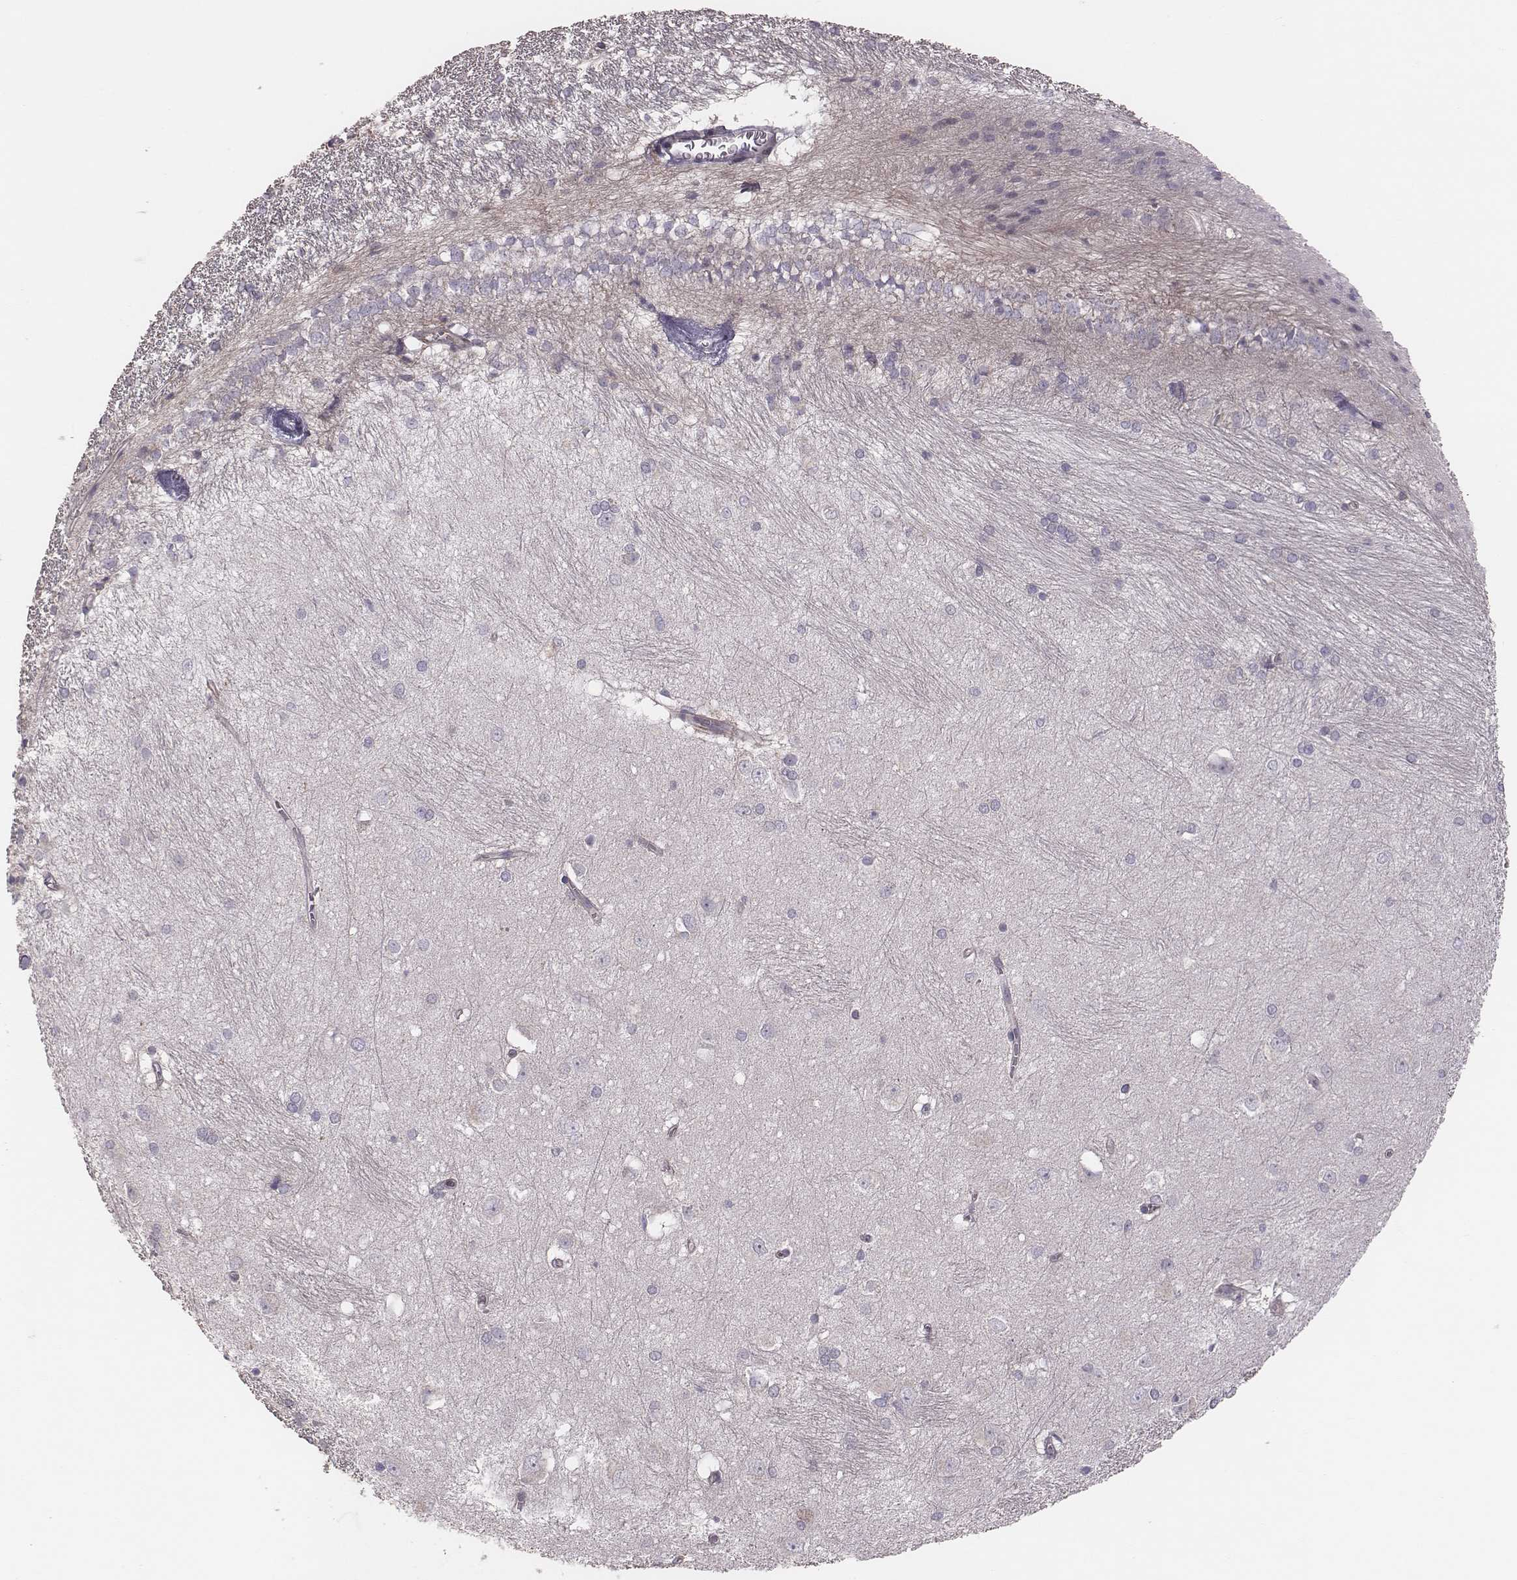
{"staining": {"intensity": "negative", "quantity": "none", "location": "none"}, "tissue": "hippocampus", "cell_type": "Glial cells", "image_type": "normal", "snomed": [{"axis": "morphology", "description": "Normal tissue, NOS"}, {"axis": "topography", "description": "Cerebral cortex"}, {"axis": "topography", "description": "Hippocampus"}], "caption": "The photomicrograph displays no significant staining in glial cells of hippocampus.", "gene": "CAD", "patient": {"sex": "female", "age": 19}}